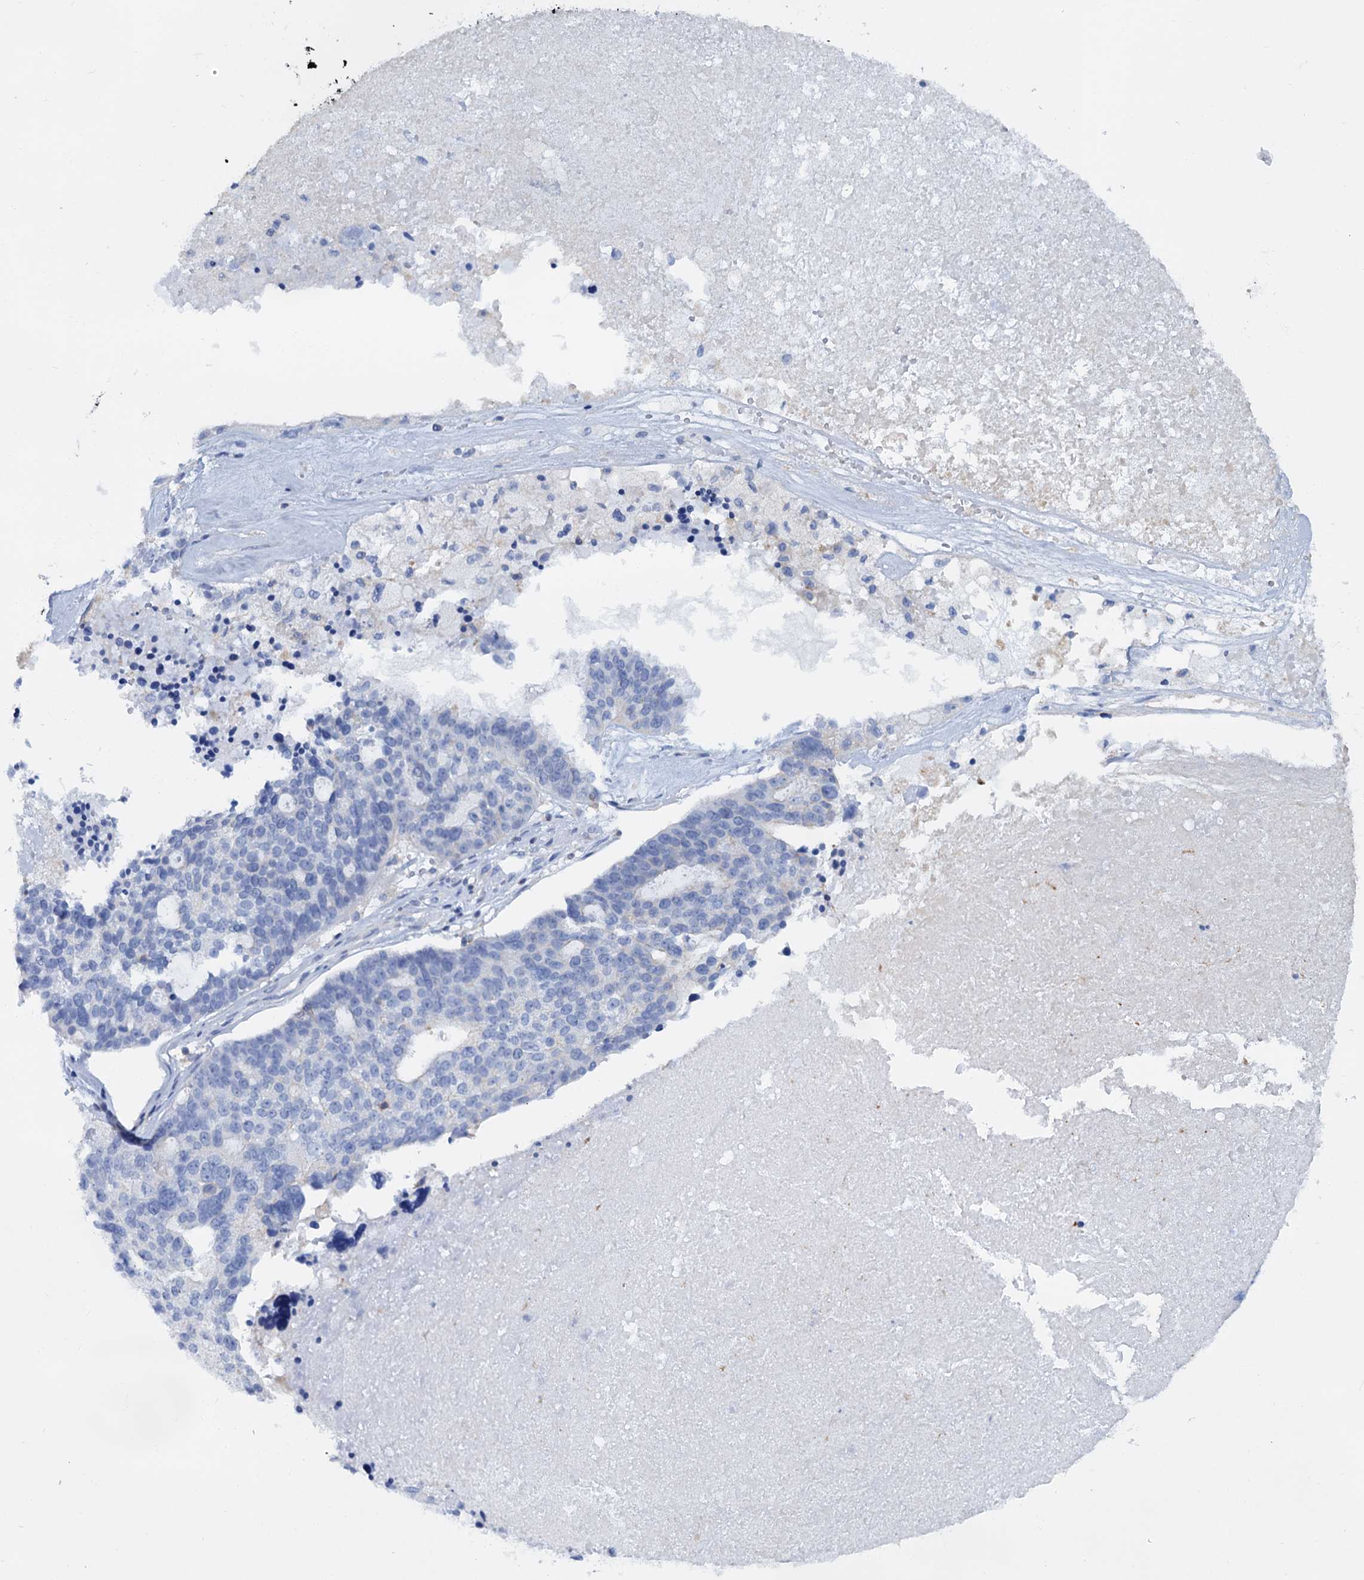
{"staining": {"intensity": "negative", "quantity": "none", "location": "none"}, "tissue": "ovarian cancer", "cell_type": "Tumor cells", "image_type": "cancer", "snomed": [{"axis": "morphology", "description": "Cystadenocarcinoma, serous, NOS"}, {"axis": "topography", "description": "Ovary"}], "caption": "Serous cystadenocarcinoma (ovarian) stained for a protein using IHC shows no expression tumor cells.", "gene": "LRCH4", "patient": {"sex": "female", "age": 59}}